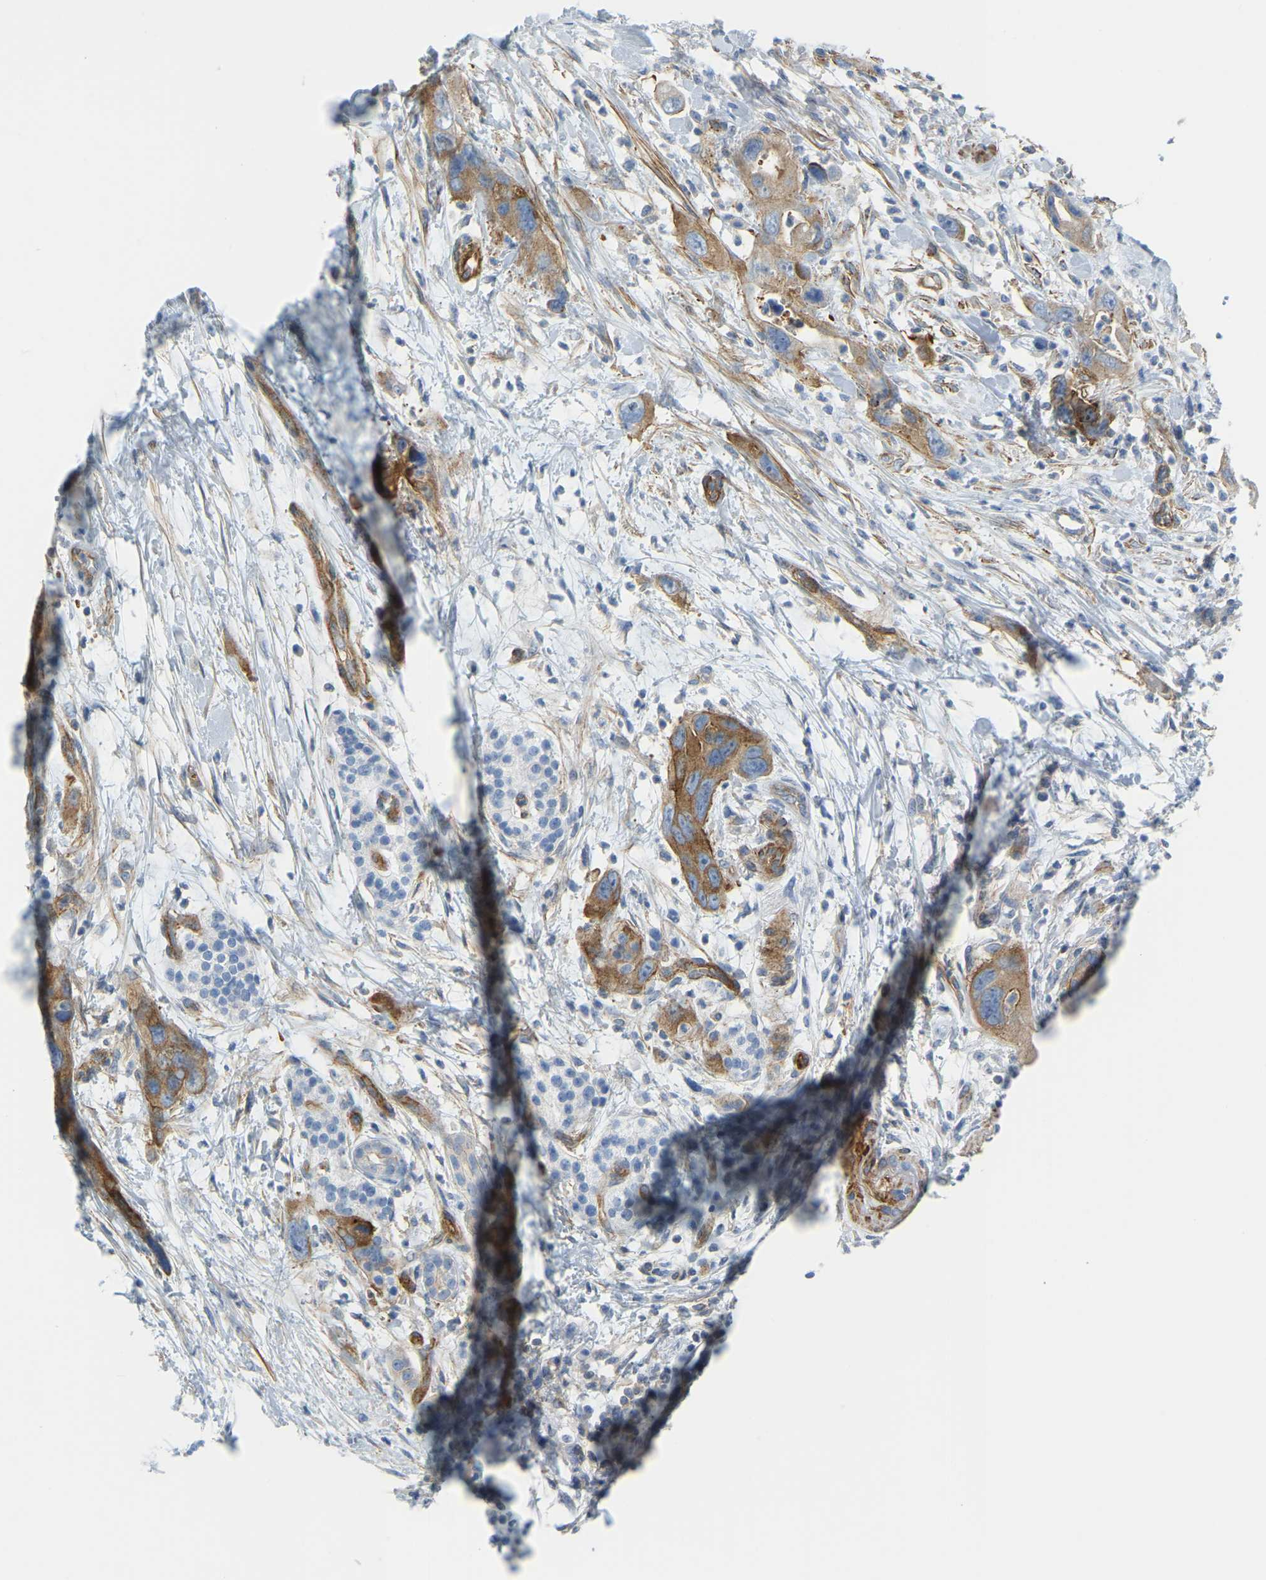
{"staining": {"intensity": "moderate", "quantity": ">75%", "location": "cytoplasmic/membranous"}, "tissue": "pancreatic cancer", "cell_type": "Tumor cells", "image_type": "cancer", "snomed": [{"axis": "morphology", "description": "Adenocarcinoma, NOS"}, {"axis": "topography", "description": "Pancreas"}], "caption": "A high-resolution micrograph shows IHC staining of pancreatic cancer, which exhibits moderate cytoplasmic/membranous positivity in approximately >75% of tumor cells.", "gene": "MYL3", "patient": {"sex": "female", "age": 70}}